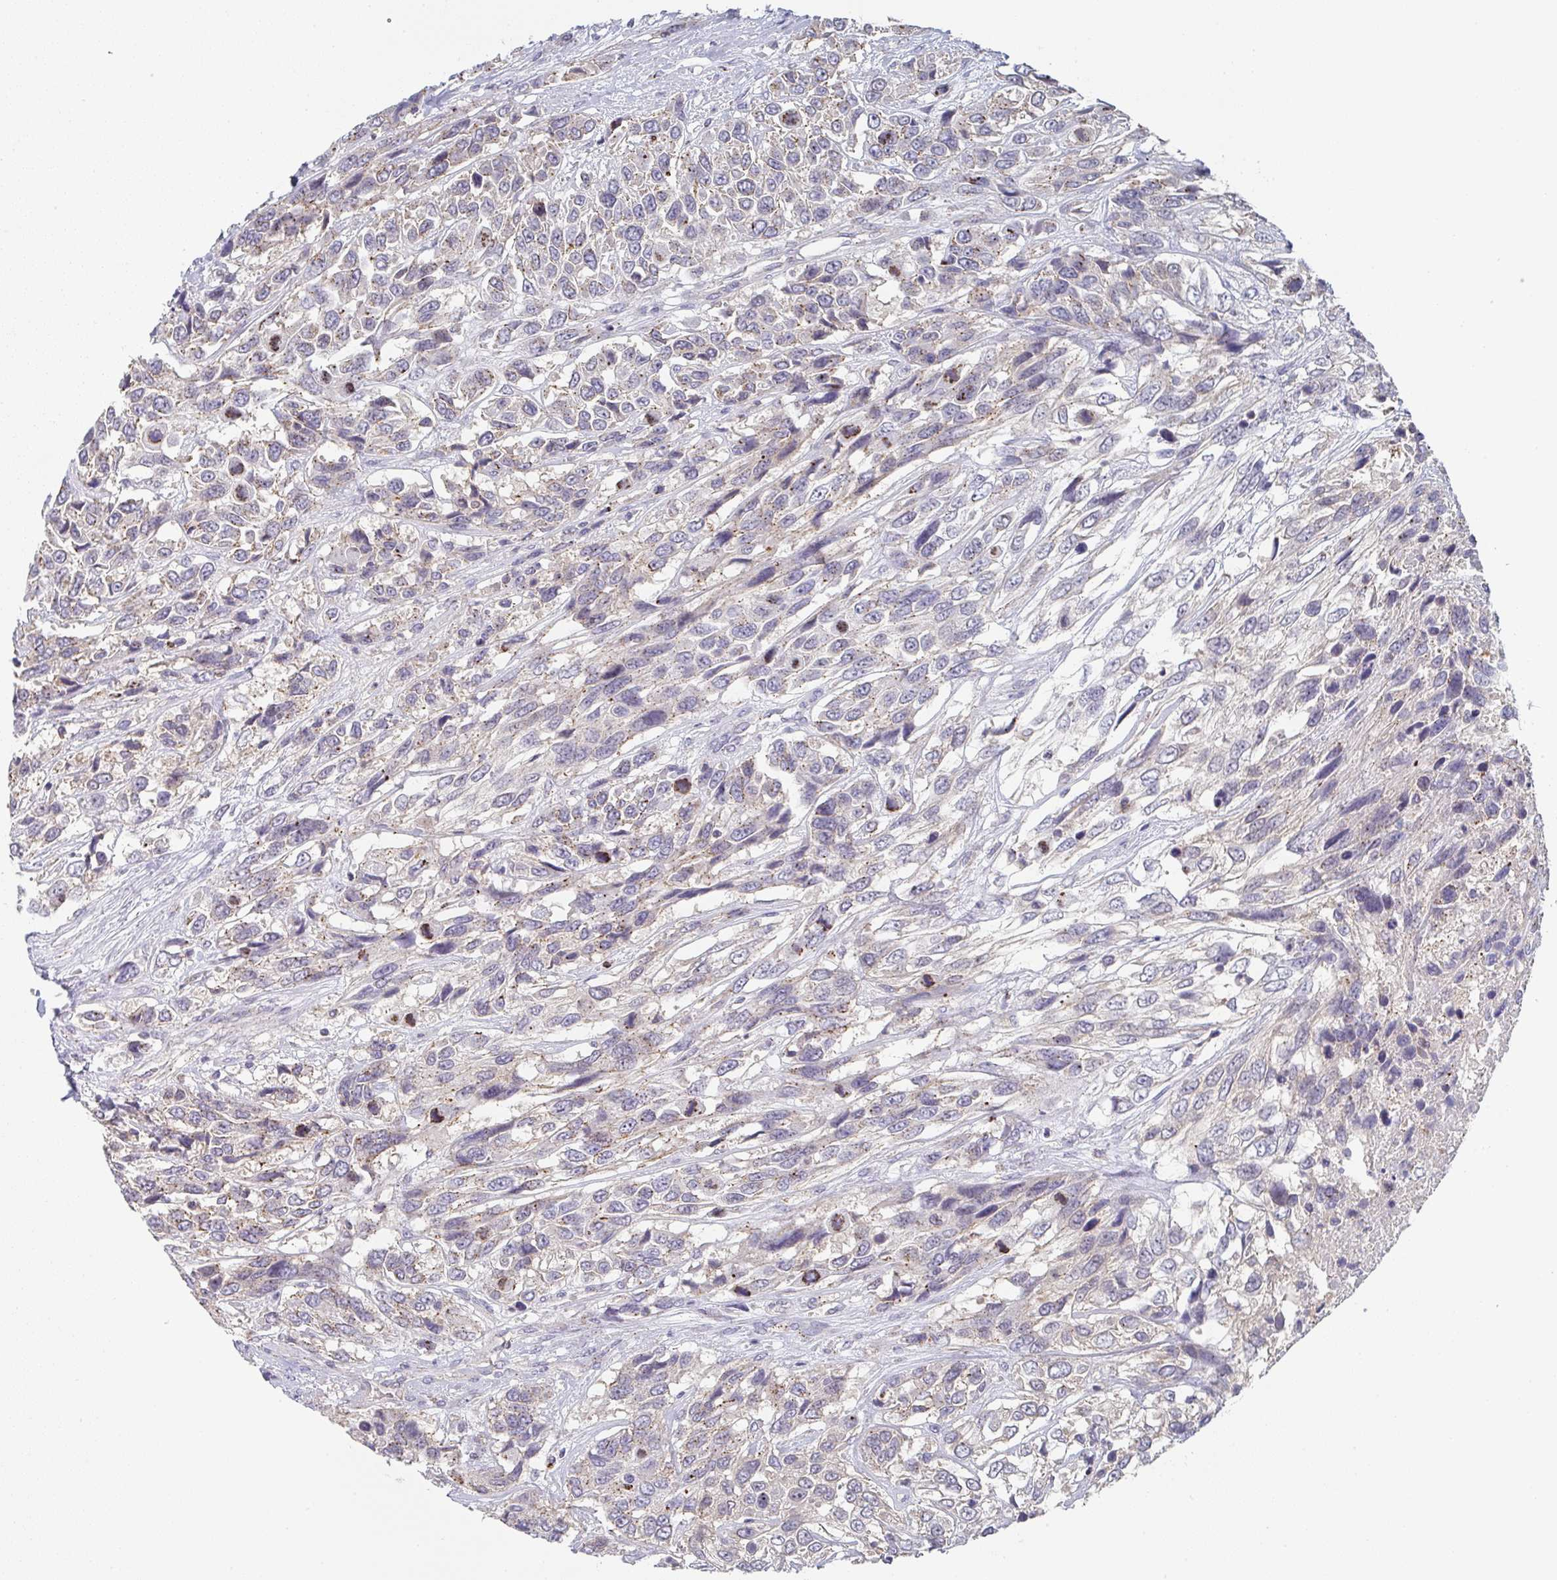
{"staining": {"intensity": "moderate", "quantity": "<25%", "location": "cytoplasmic/membranous"}, "tissue": "urothelial cancer", "cell_type": "Tumor cells", "image_type": "cancer", "snomed": [{"axis": "morphology", "description": "Urothelial carcinoma, High grade"}, {"axis": "topography", "description": "Urinary bladder"}], "caption": "High-grade urothelial carcinoma was stained to show a protein in brown. There is low levels of moderate cytoplasmic/membranous expression in about <25% of tumor cells. (DAB (3,3'-diaminobenzidine) IHC, brown staining for protein, blue staining for nuclei).", "gene": "CHMP5", "patient": {"sex": "female", "age": 70}}